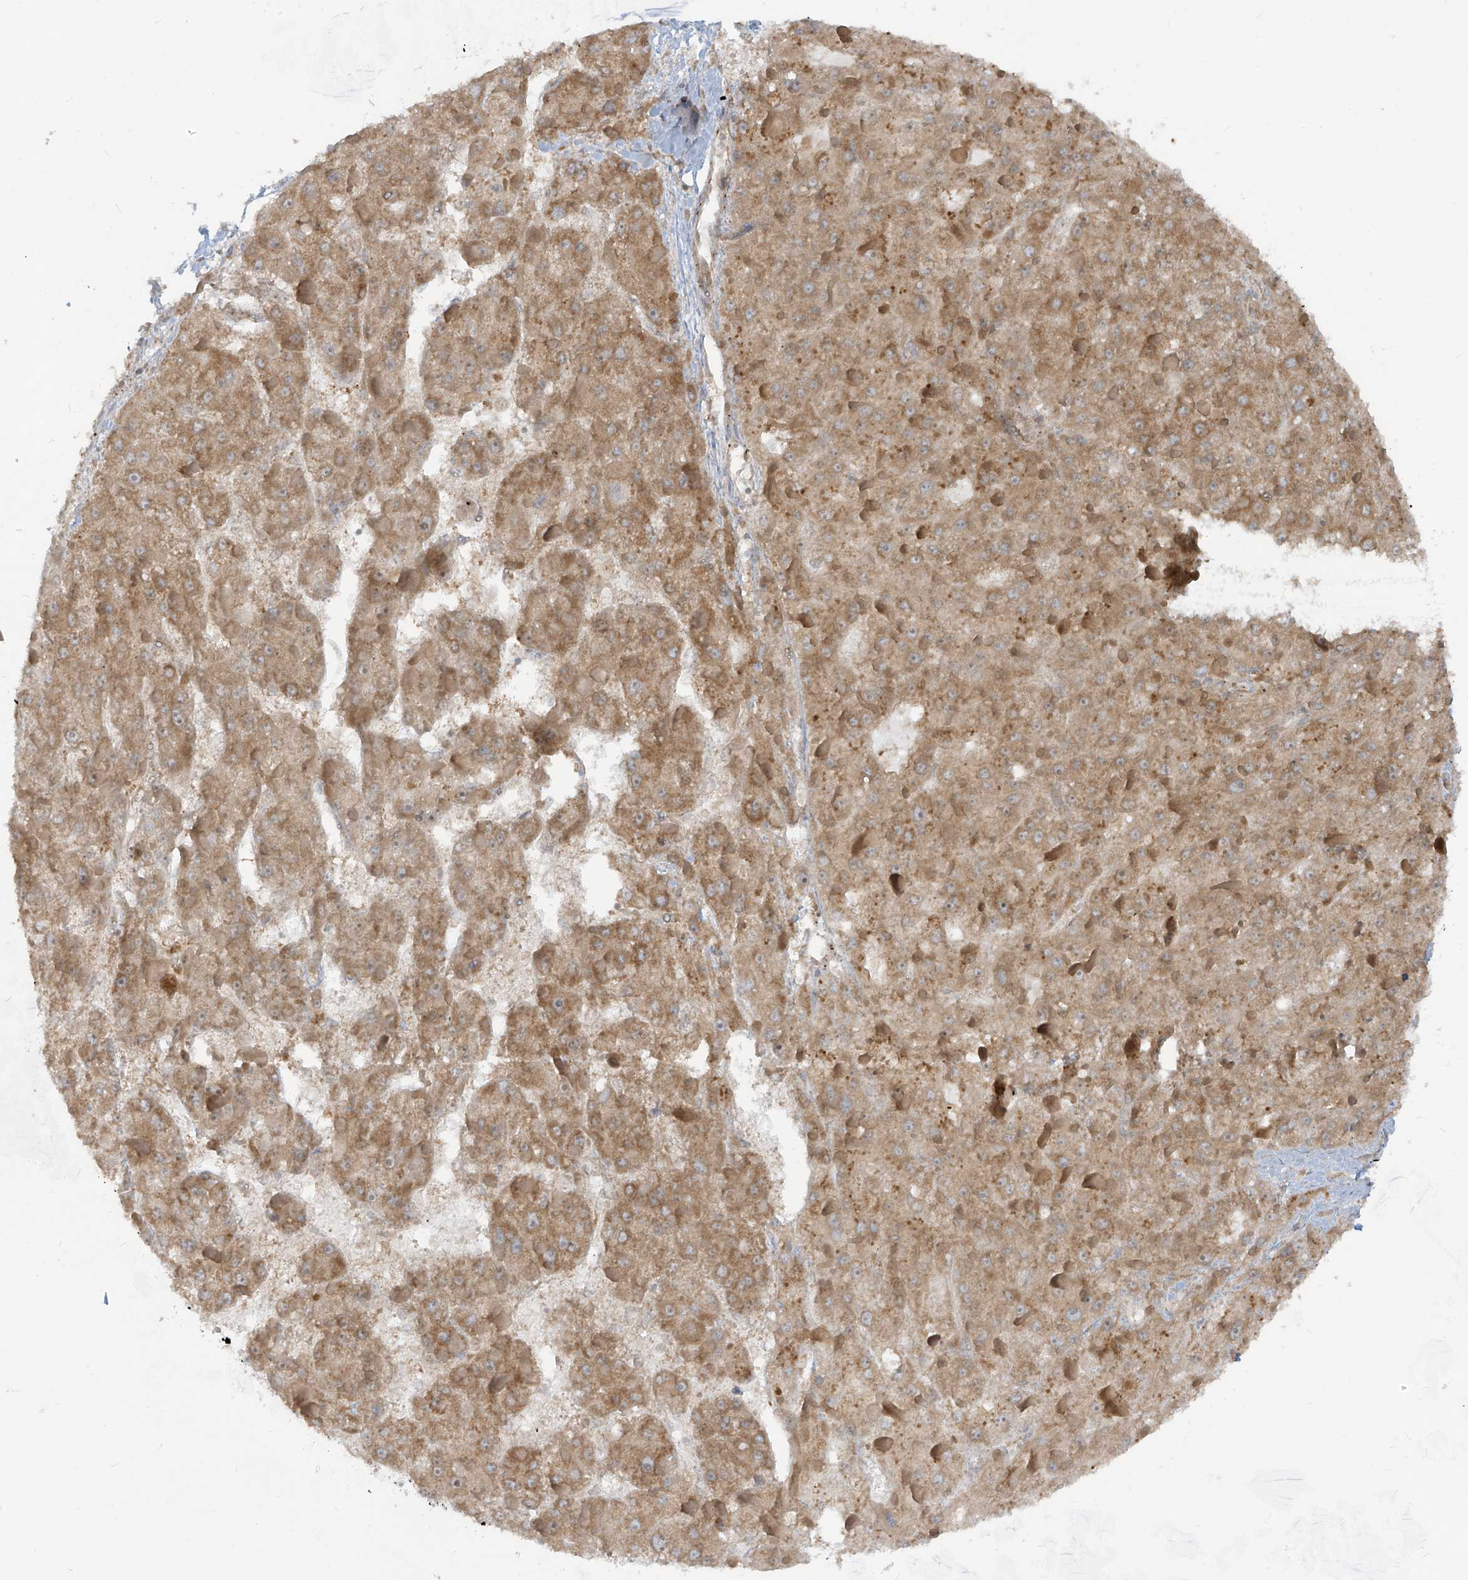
{"staining": {"intensity": "moderate", "quantity": ">75%", "location": "cytoplasmic/membranous"}, "tissue": "liver cancer", "cell_type": "Tumor cells", "image_type": "cancer", "snomed": [{"axis": "morphology", "description": "Carcinoma, Hepatocellular, NOS"}, {"axis": "topography", "description": "Liver"}], "caption": "The micrograph exhibits immunohistochemical staining of liver cancer. There is moderate cytoplasmic/membranous expression is identified in approximately >75% of tumor cells.", "gene": "TRIM67", "patient": {"sex": "female", "age": 73}}